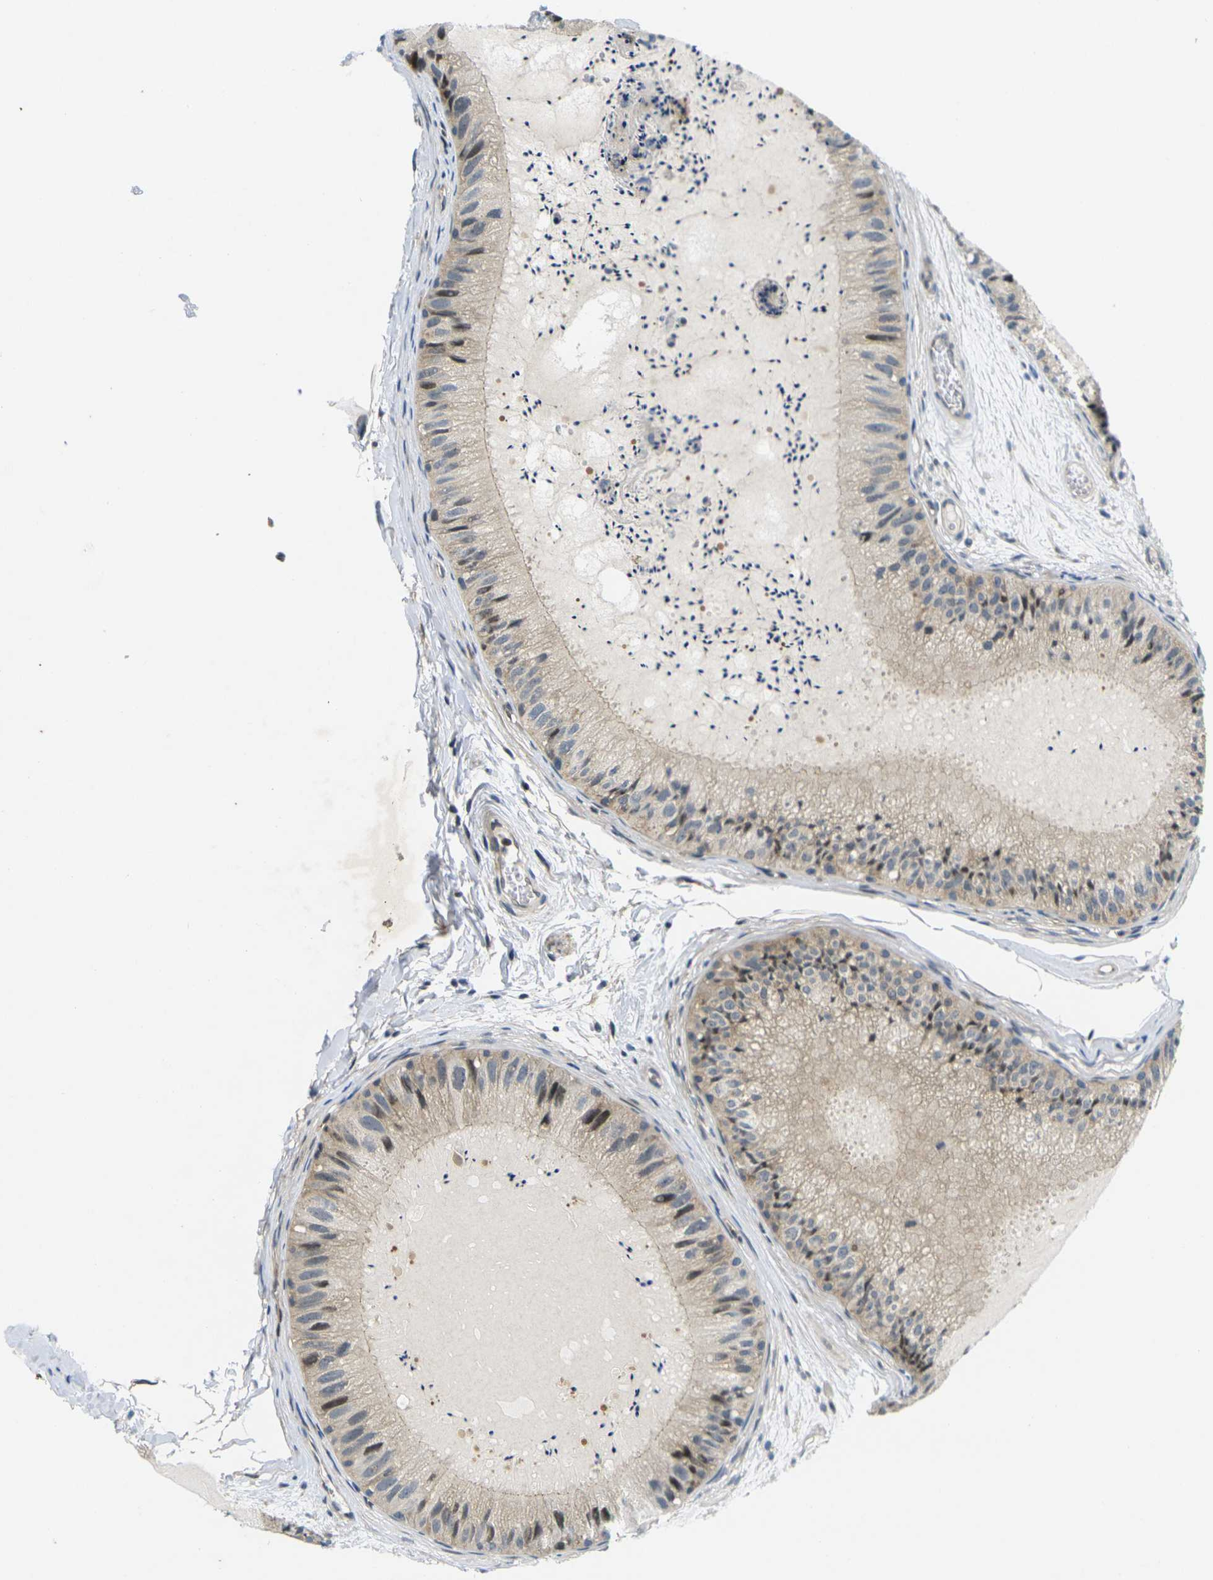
{"staining": {"intensity": "weak", "quantity": ">75%", "location": "cytoplasmic/membranous,nuclear"}, "tissue": "epididymis", "cell_type": "Glandular cells", "image_type": "normal", "snomed": [{"axis": "morphology", "description": "Normal tissue, NOS"}, {"axis": "topography", "description": "Epididymis"}], "caption": "Unremarkable epididymis shows weak cytoplasmic/membranous,nuclear positivity in approximately >75% of glandular cells Nuclei are stained in blue..", "gene": "ROBO2", "patient": {"sex": "male", "age": 31}}